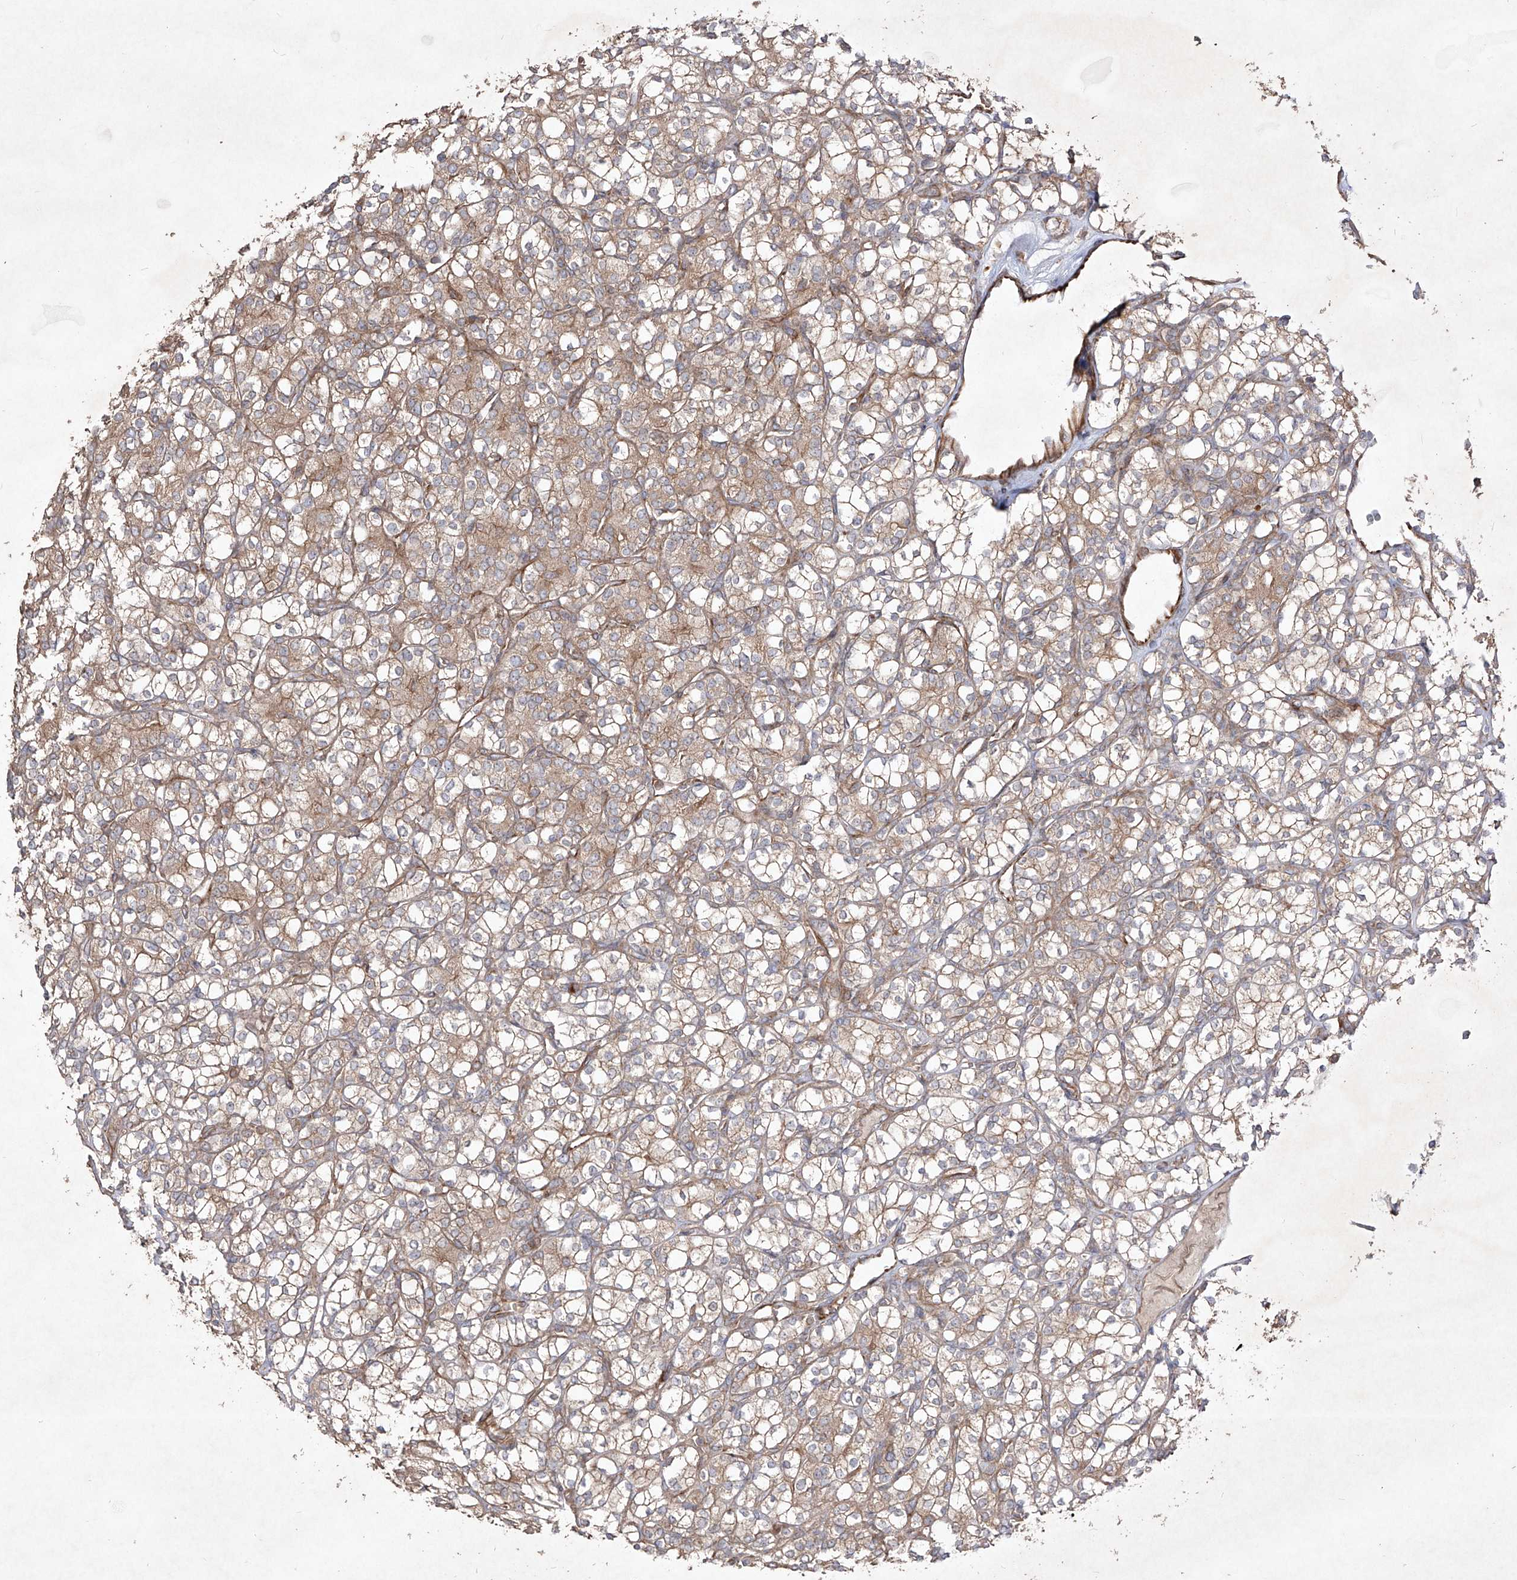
{"staining": {"intensity": "weak", "quantity": ">75%", "location": "cytoplasmic/membranous"}, "tissue": "renal cancer", "cell_type": "Tumor cells", "image_type": "cancer", "snomed": [{"axis": "morphology", "description": "Adenocarcinoma, NOS"}, {"axis": "topography", "description": "Kidney"}], "caption": "Human renal cancer (adenocarcinoma) stained for a protein (brown) exhibits weak cytoplasmic/membranous positive staining in about >75% of tumor cells.", "gene": "YKT6", "patient": {"sex": "male", "age": 77}}